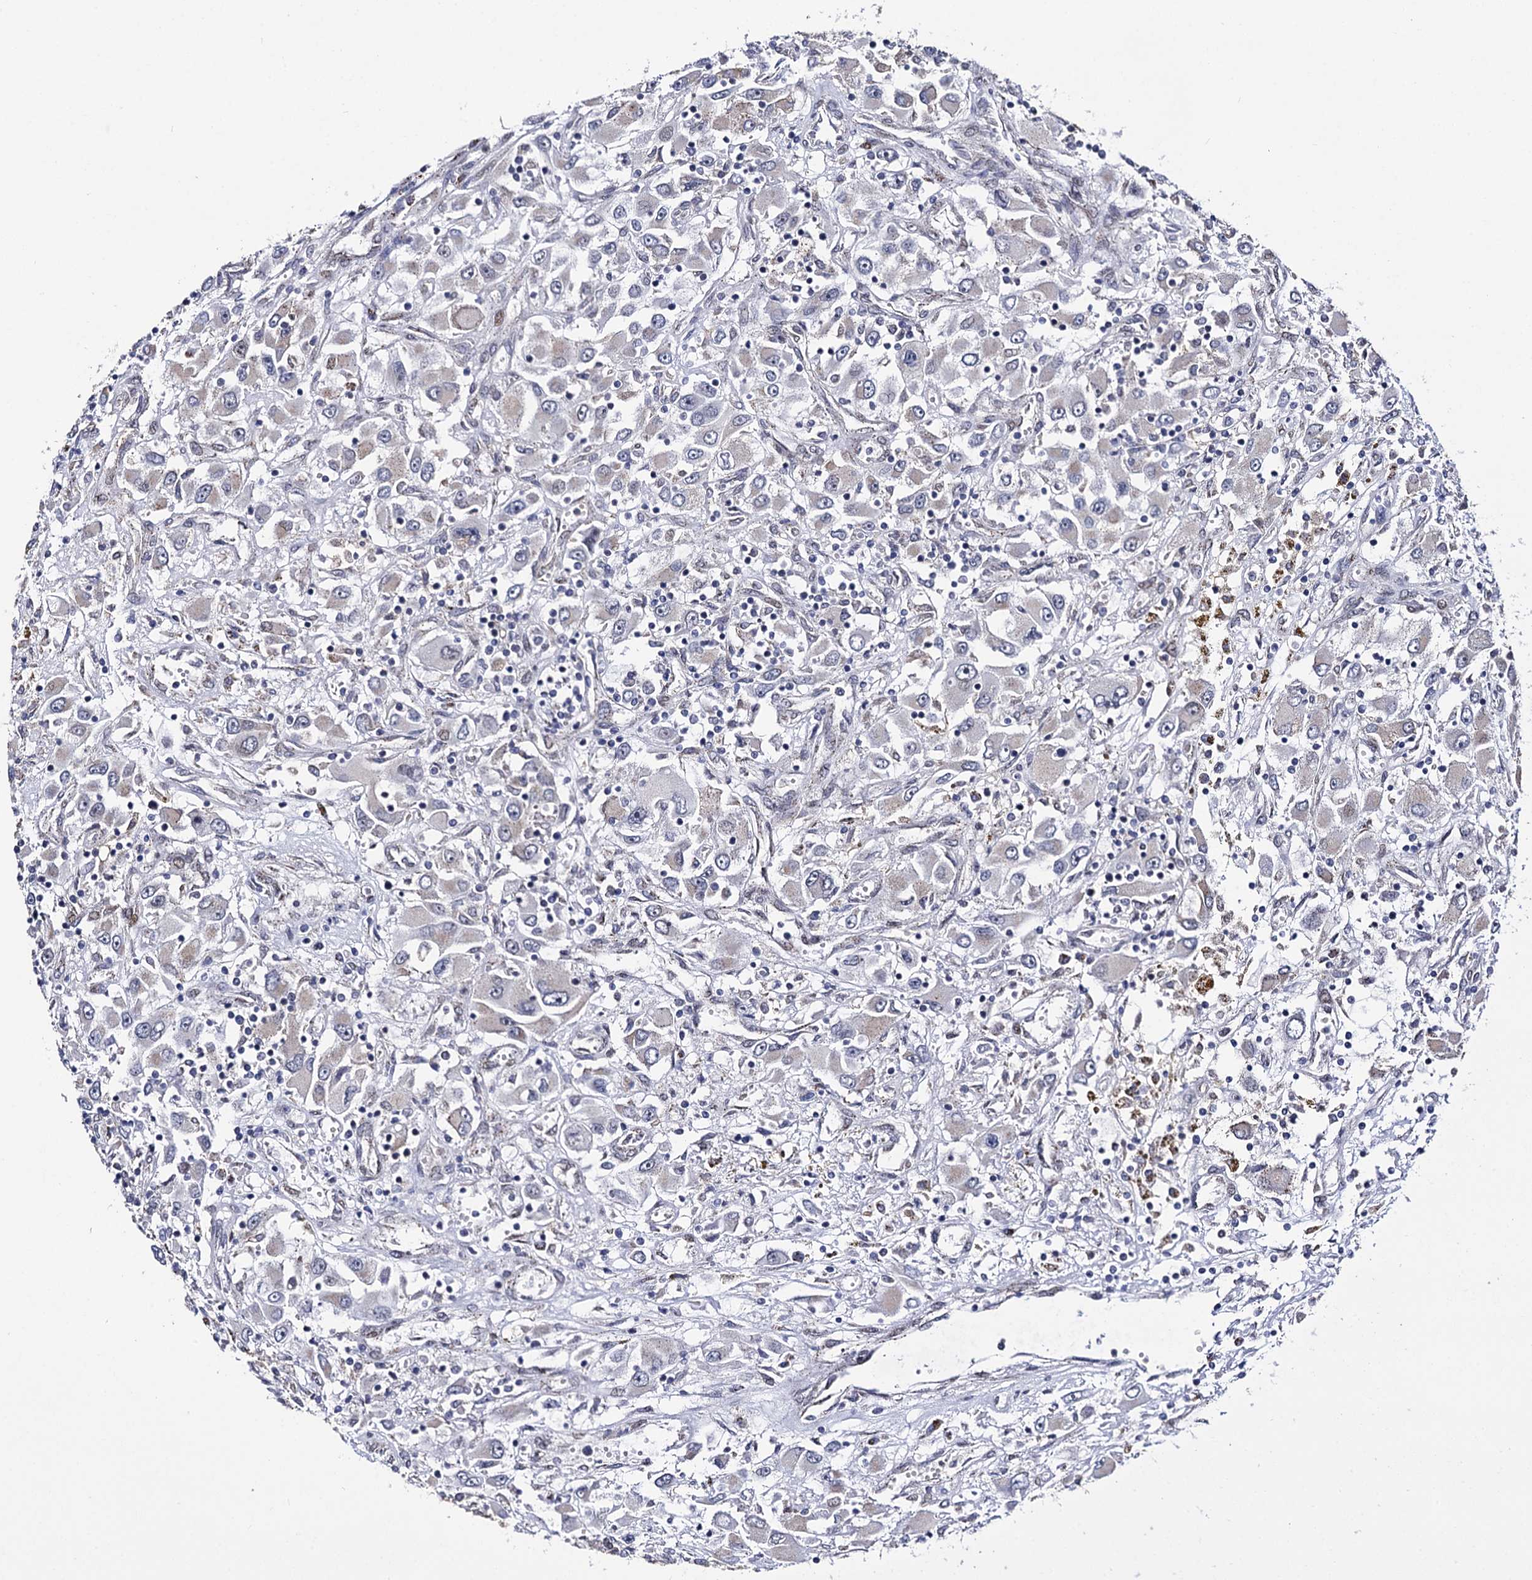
{"staining": {"intensity": "negative", "quantity": "none", "location": "none"}, "tissue": "renal cancer", "cell_type": "Tumor cells", "image_type": "cancer", "snomed": [{"axis": "morphology", "description": "Adenocarcinoma, NOS"}, {"axis": "topography", "description": "Kidney"}], "caption": "Human renal cancer (adenocarcinoma) stained for a protein using IHC exhibits no expression in tumor cells.", "gene": "THAP2", "patient": {"sex": "female", "age": 52}}